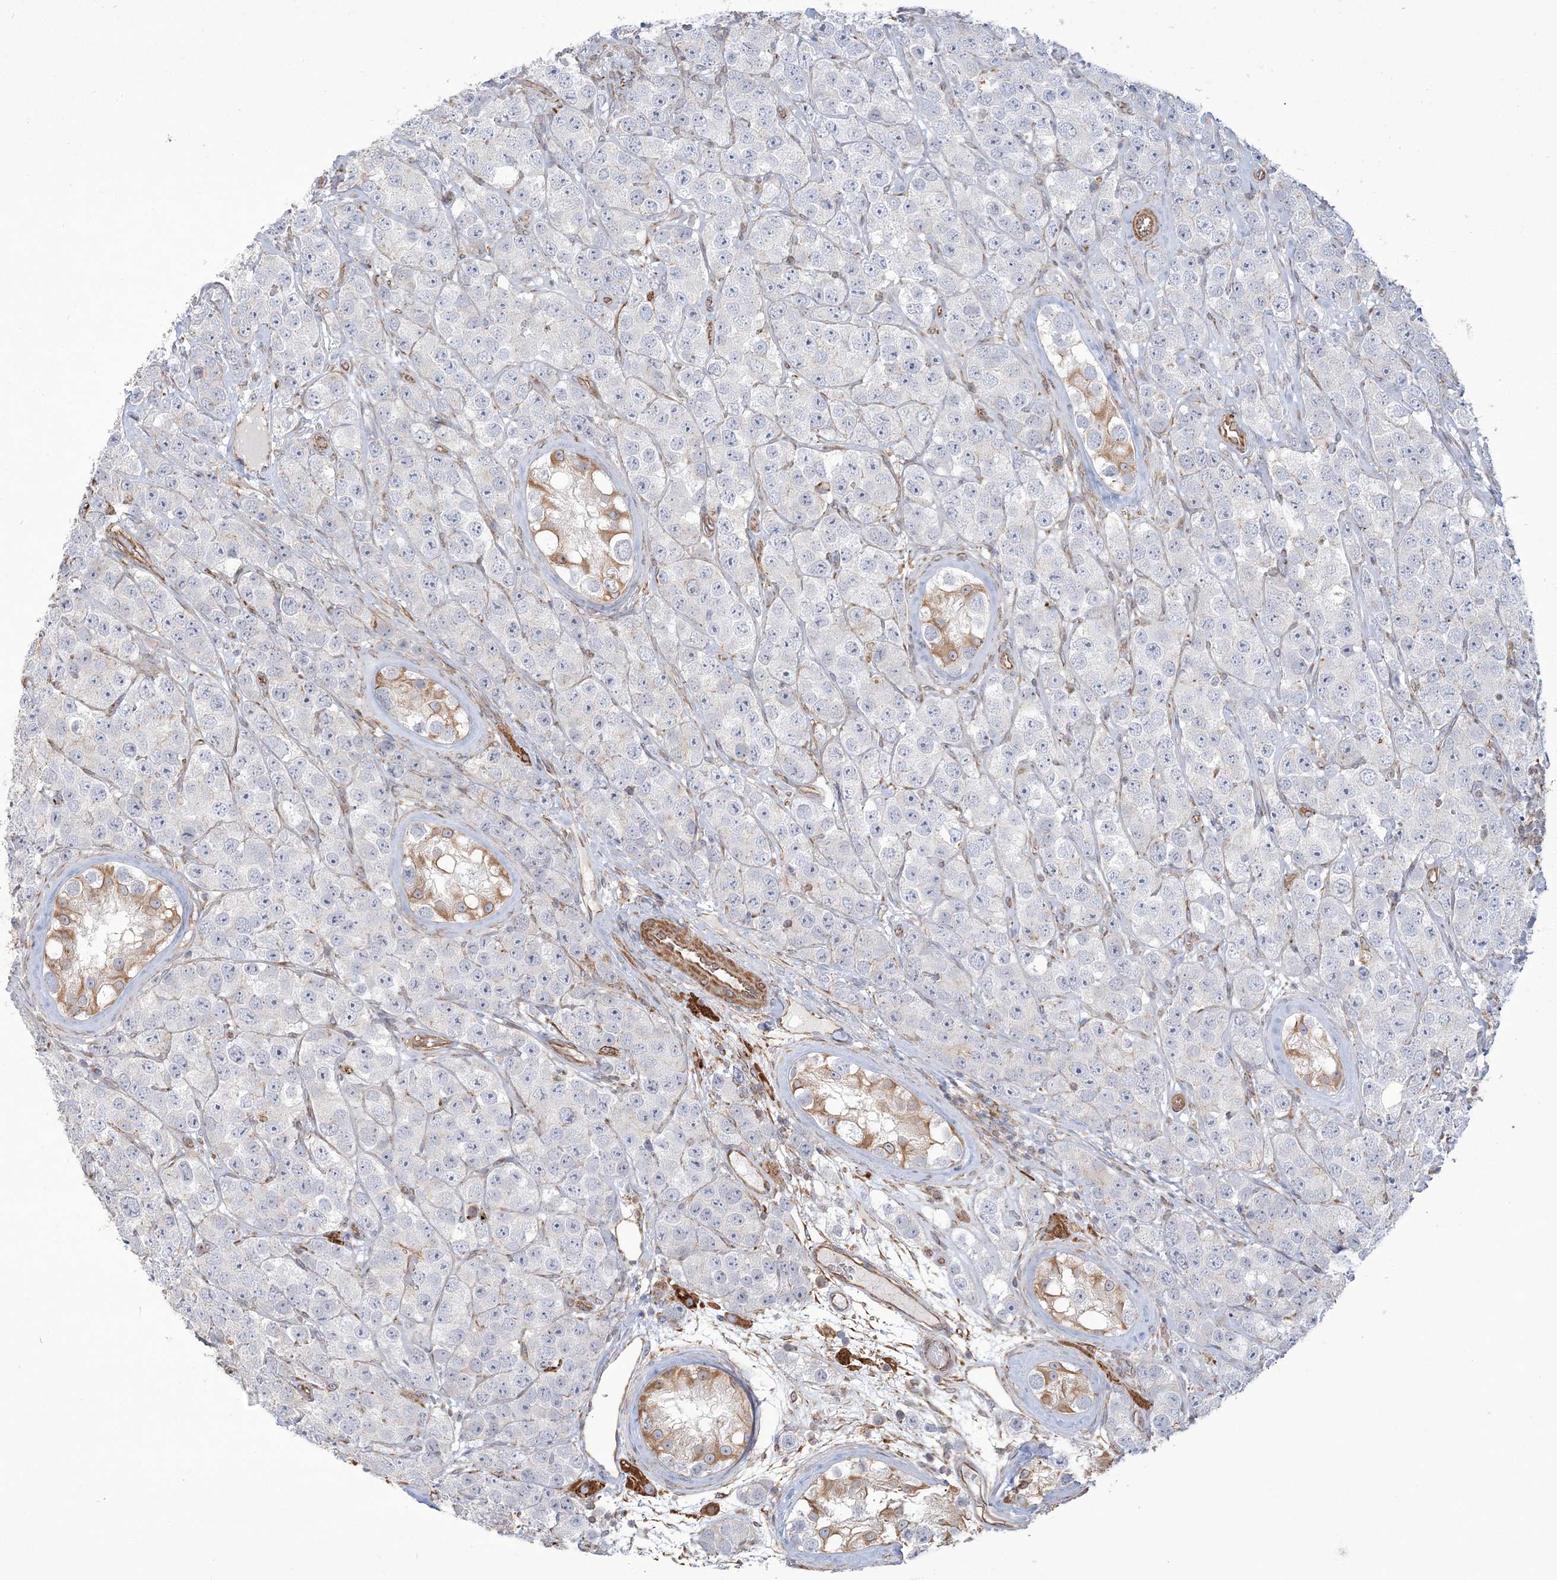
{"staining": {"intensity": "negative", "quantity": "none", "location": "none"}, "tissue": "testis cancer", "cell_type": "Tumor cells", "image_type": "cancer", "snomed": [{"axis": "morphology", "description": "Seminoma, NOS"}, {"axis": "topography", "description": "Testis"}], "caption": "Testis seminoma was stained to show a protein in brown. There is no significant expression in tumor cells. (DAB (3,3'-diaminobenzidine) IHC visualized using brightfield microscopy, high magnification).", "gene": "ZNF821", "patient": {"sex": "male", "age": 28}}